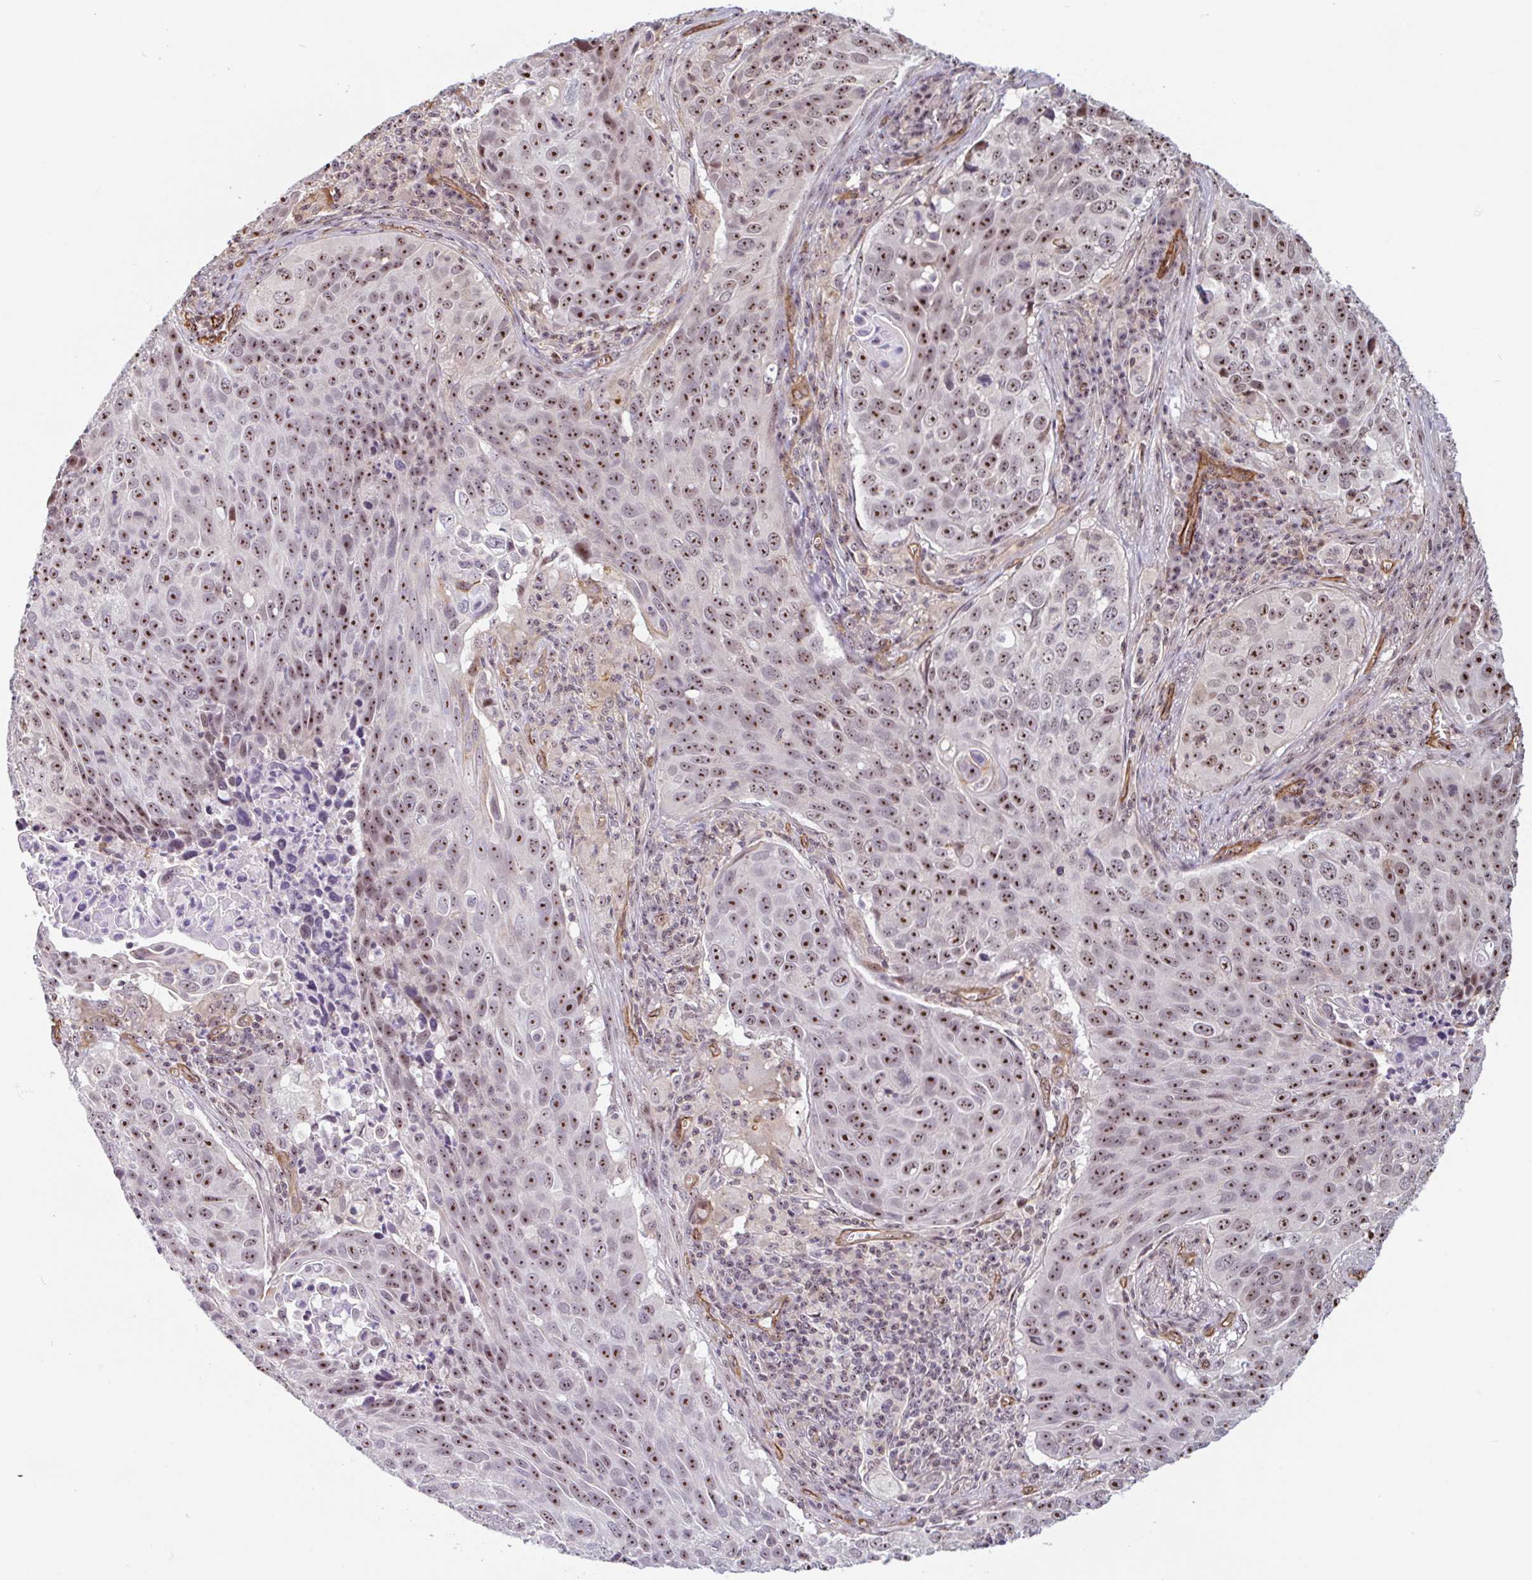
{"staining": {"intensity": "moderate", "quantity": ">75%", "location": "nuclear"}, "tissue": "lung cancer", "cell_type": "Tumor cells", "image_type": "cancer", "snomed": [{"axis": "morphology", "description": "Squamous cell carcinoma, NOS"}, {"axis": "topography", "description": "Lung"}], "caption": "This image exhibits lung cancer (squamous cell carcinoma) stained with immunohistochemistry (IHC) to label a protein in brown. The nuclear of tumor cells show moderate positivity for the protein. Nuclei are counter-stained blue.", "gene": "ZNF689", "patient": {"sex": "male", "age": 78}}